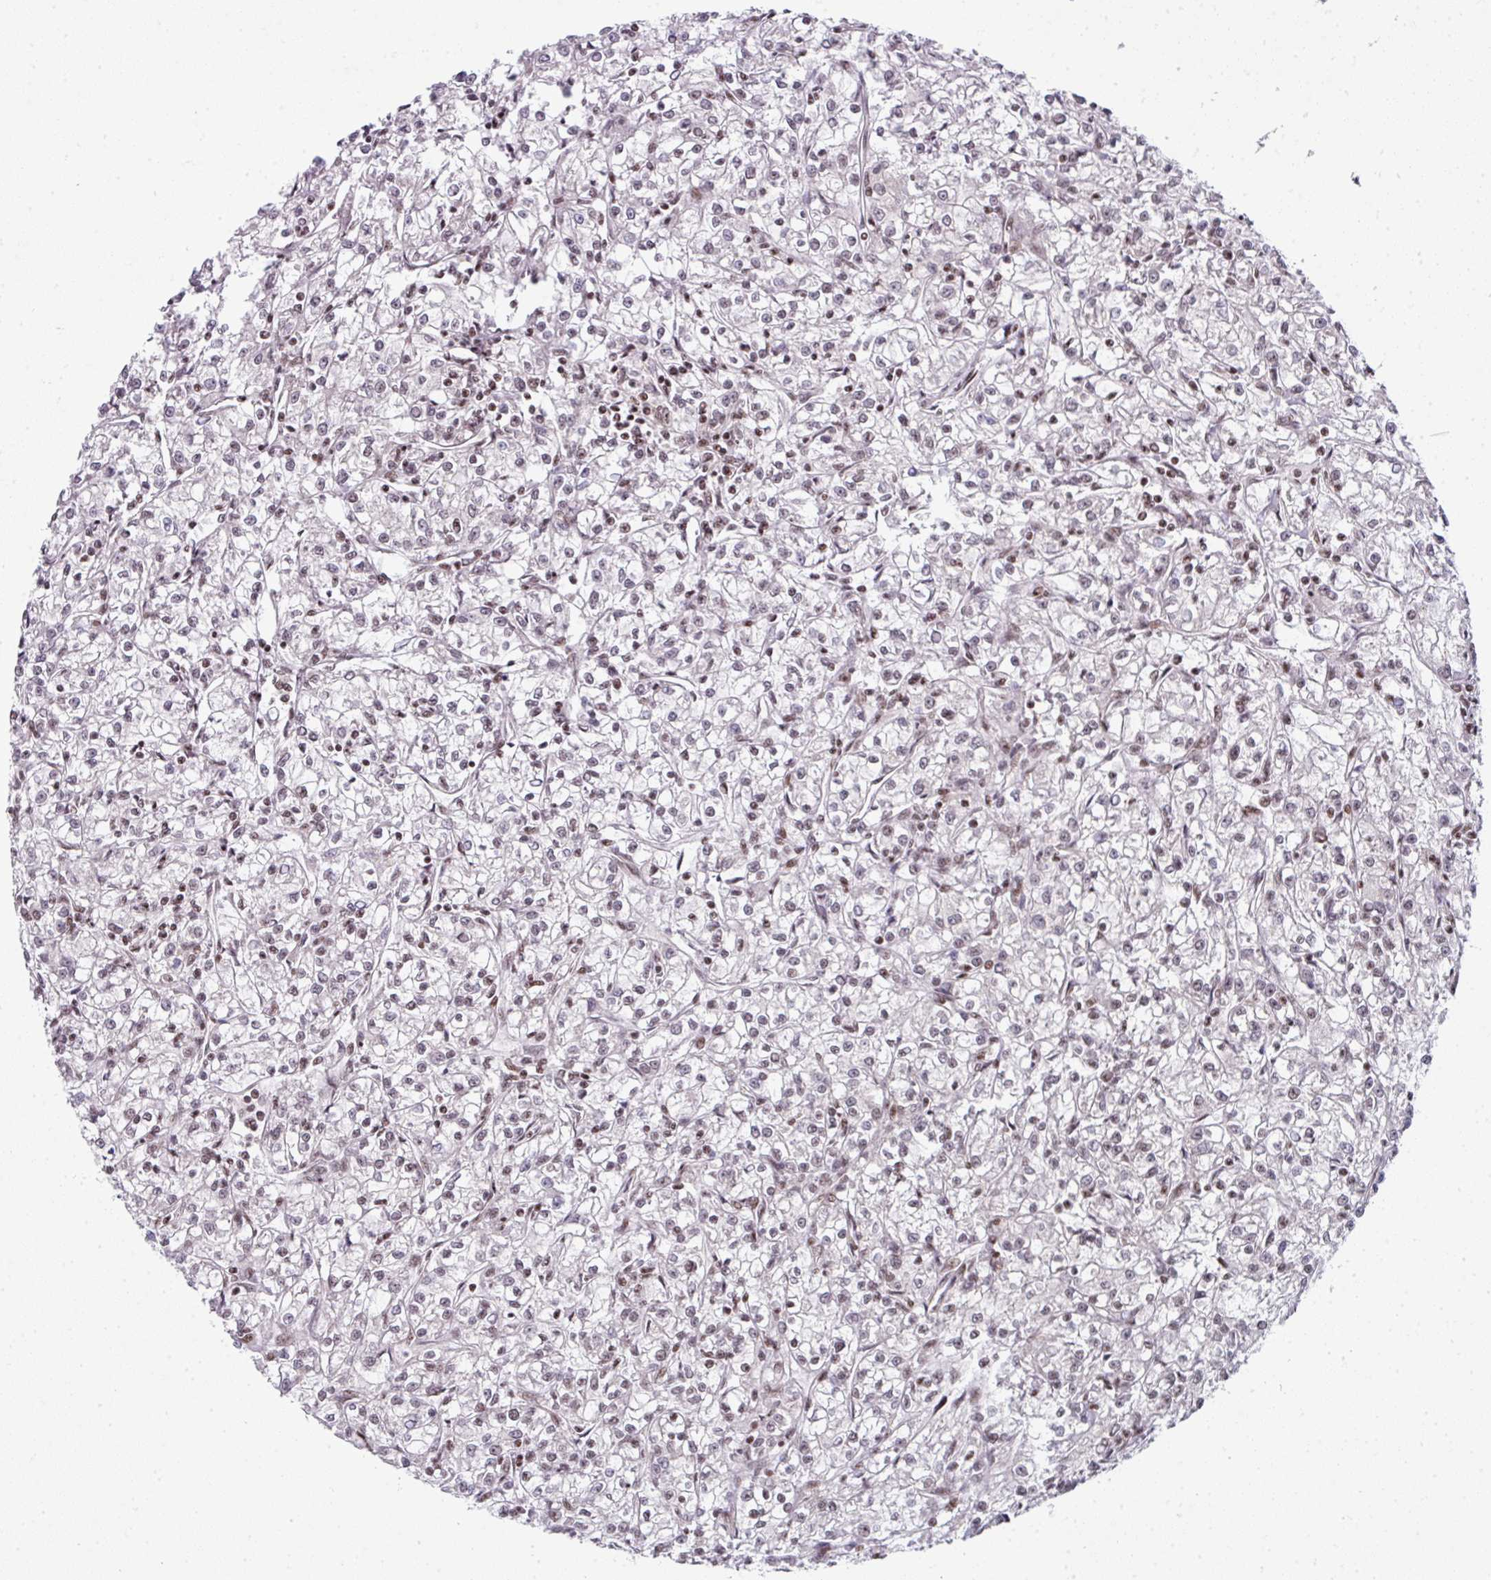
{"staining": {"intensity": "moderate", "quantity": "25%-75%", "location": "nuclear"}, "tissue": "renal cancer", "cell_type": "Tumor cells", "image_type": "cancer", "snomed": [{"axis": "morphology", "description": "Adenocarcinoma, NOS"}, {"axis": "topography", "description": "Kidney"}], "caption": "A medium amount of moderate nuclear expression is seen in about 25%-75% of tumor cells in adenocarcinoma (renal) tissue. Nuclei are stained in blue.", "gene": "NFYA", "patient": {"sex": "female", "age": 59}}